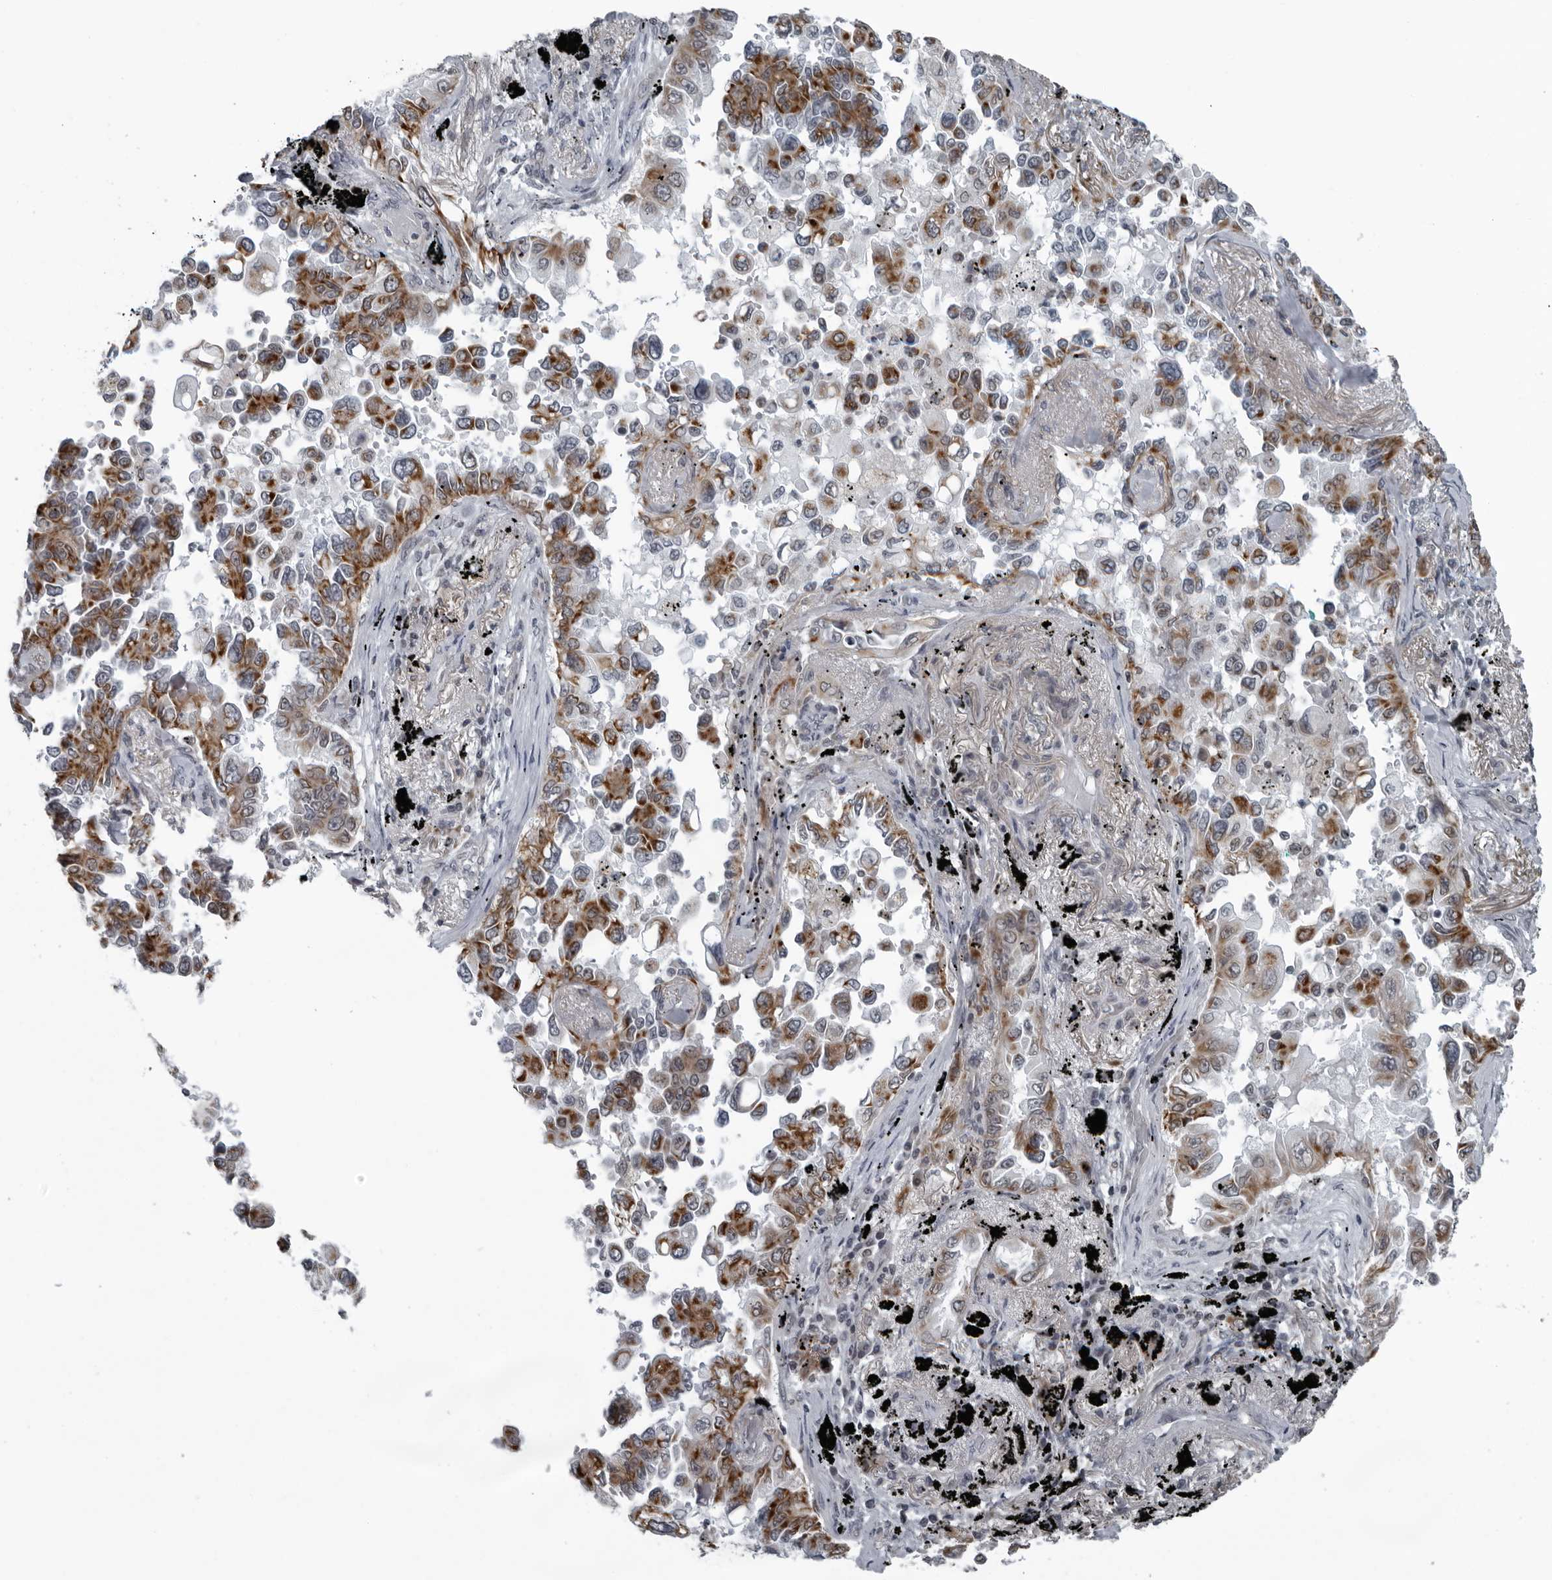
{"staining": {"intensity": "moderate", "quantity": ">75%", "location": "cytoplasmic/membranous"}, "tissue": "lung cancer", "cell_type": "Tumor cells", "image_type": "cancer", "snomed": [{"axis": "morphology", "description": "Adenocarcinoma, NOS"}, {"axis": "topography", "description": "Lung"}], "caption": "Immunohistochemical staining of human lung adenocarcinoma shows moderate cytoplasmic/membranous protein positivity in approximately >75% of tumor cells. The staining was performed using DAB, with brown indicating positive protein expression. Nuclei are stained blue with hematoxylin.", "gene": "RTCA", "patient": {"sex": "female", "age": 67}}